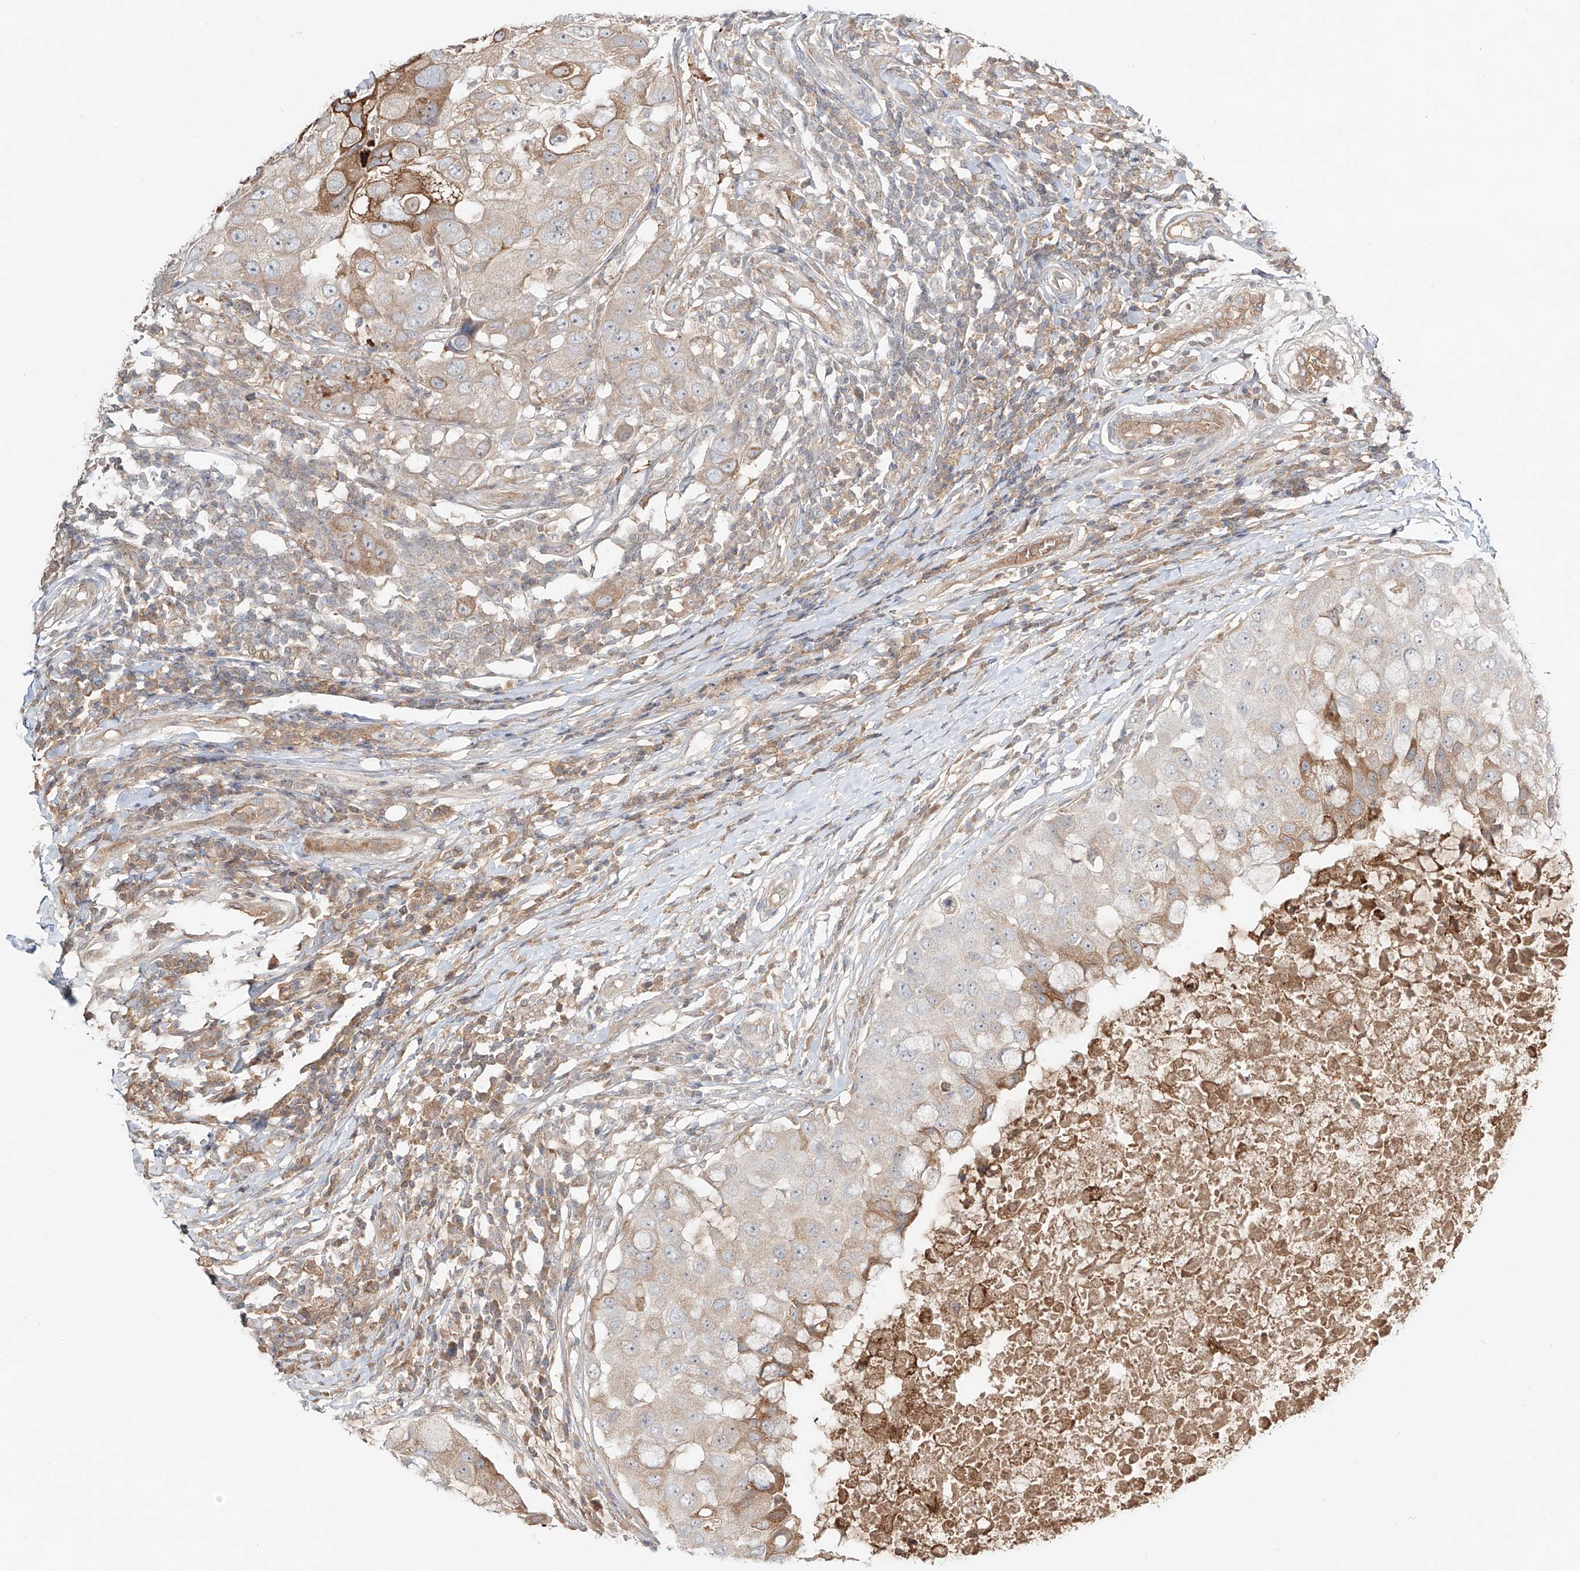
{"staining": {"intensity": "moderate", "quantity": "<25%", "location": "cytoplasmic/membranous"}, "tissue": "breast cancer", "cell_type": "Tumor cells", "image_type": "cancer", "snomed": [{"axis": "morphology", "description": "Duct carcinoma"}, {"axis": "topography", "description": "Breast"}], "caption": "DAB immunohistochemical staining of breast cancer demonstrates moderate cytoplasmic/membranous protein expression in approximately <25% of tumor cells.", "gene": "ERO1A", "patient": {"sex": "female", "age": 27}}